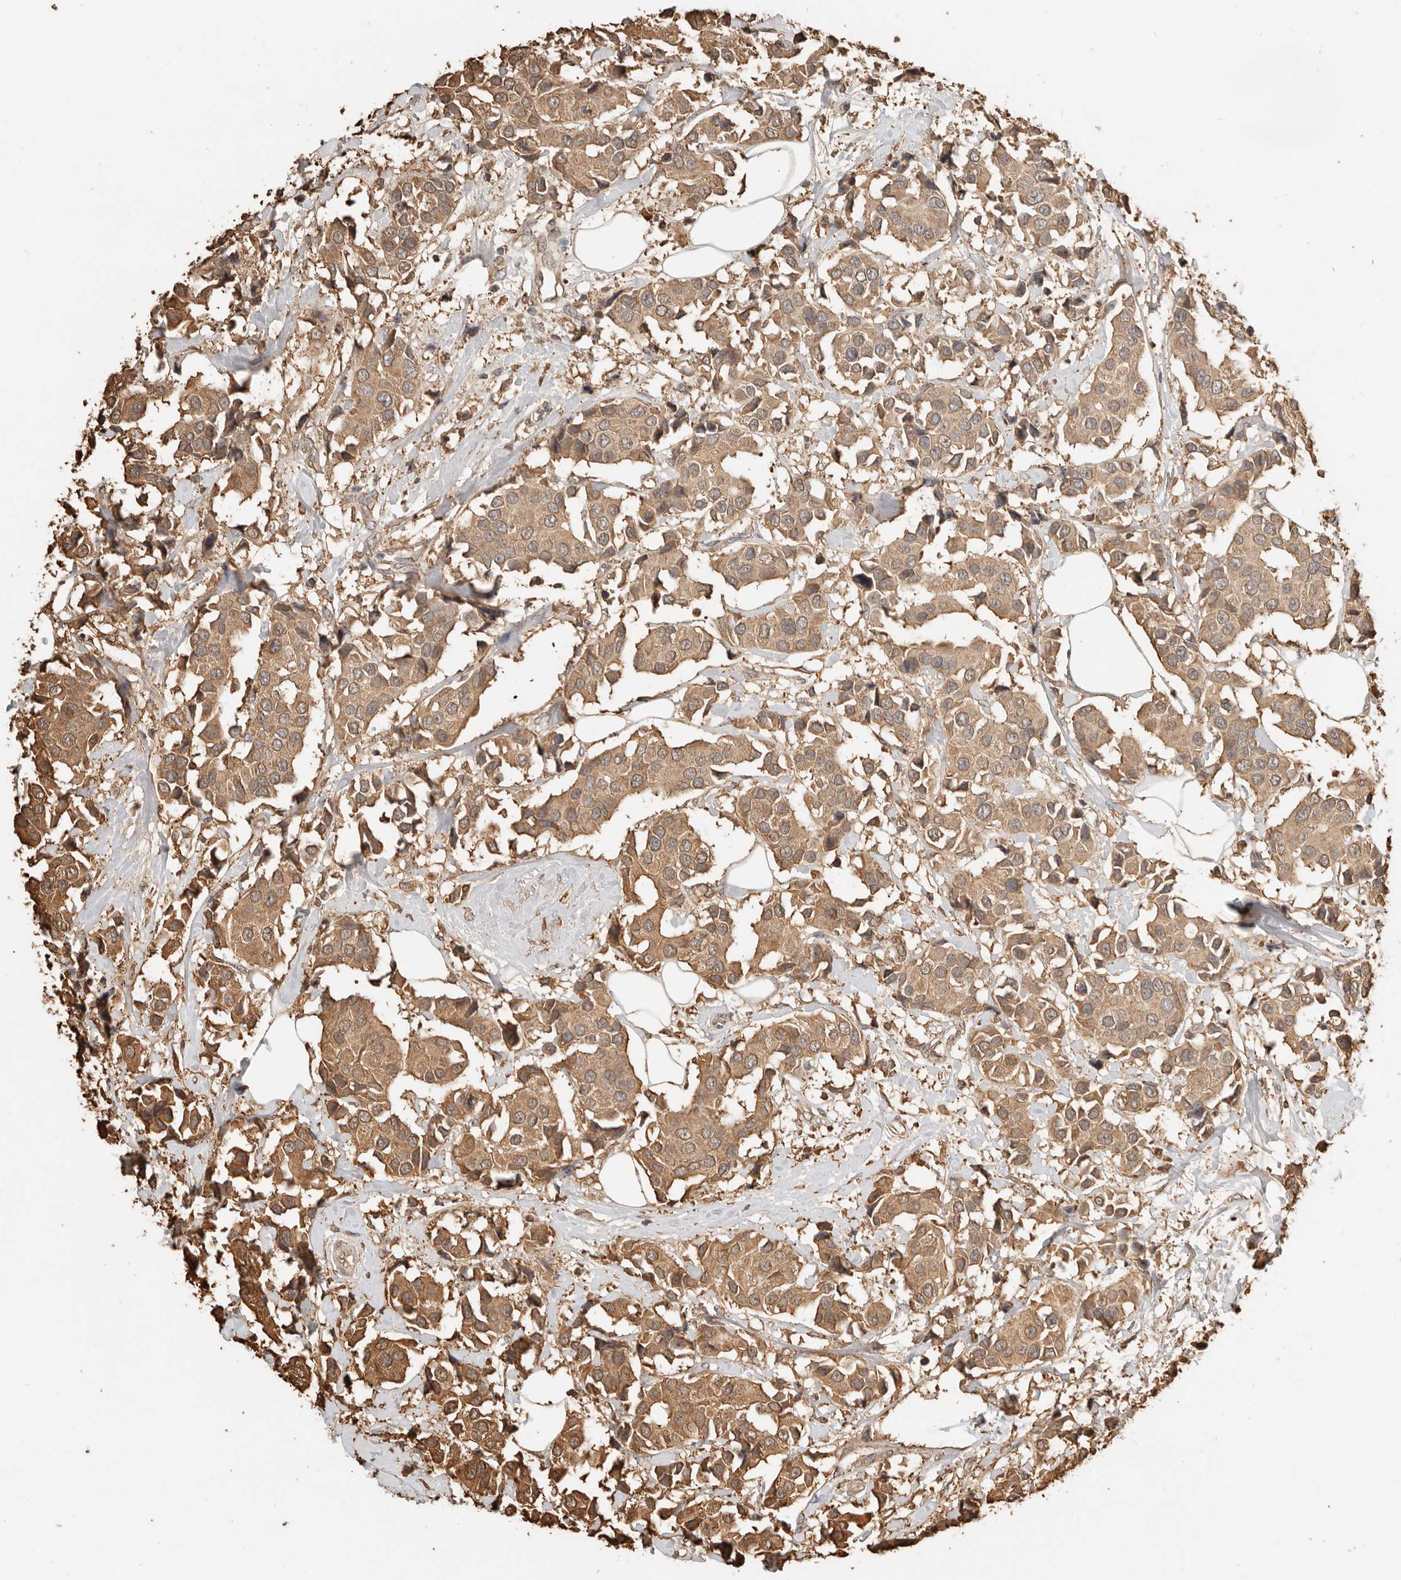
{"staining": {"intensity": "moderate", "quantity": ">75%", "location": "cytoplasmic/membranous"}, "tissue": "breast cancer", "cell_type": "Tumor cells", "image_type": "cancer", "snomed": [{"axis": "morphology", "description": "Normal tissue, NOS"}, {"axis": "morphology", "description": "Duct carcinoma"}, {"axis": "topography", "description": "Breast"}], "caption": "Immunohistochemistry (IHC) micrograph of neoplastic tissue: breast invasive ductal carcinoma stained using IHC demonstrates medium levels of moderate protein expression localized specifically in the cytoplasmic/membranous of tumor cells, appearing as a cytoplasmic/membranous brown color.", "gene": "ARHGEF10L", "patient": {"sex": "female", "age": 39}}